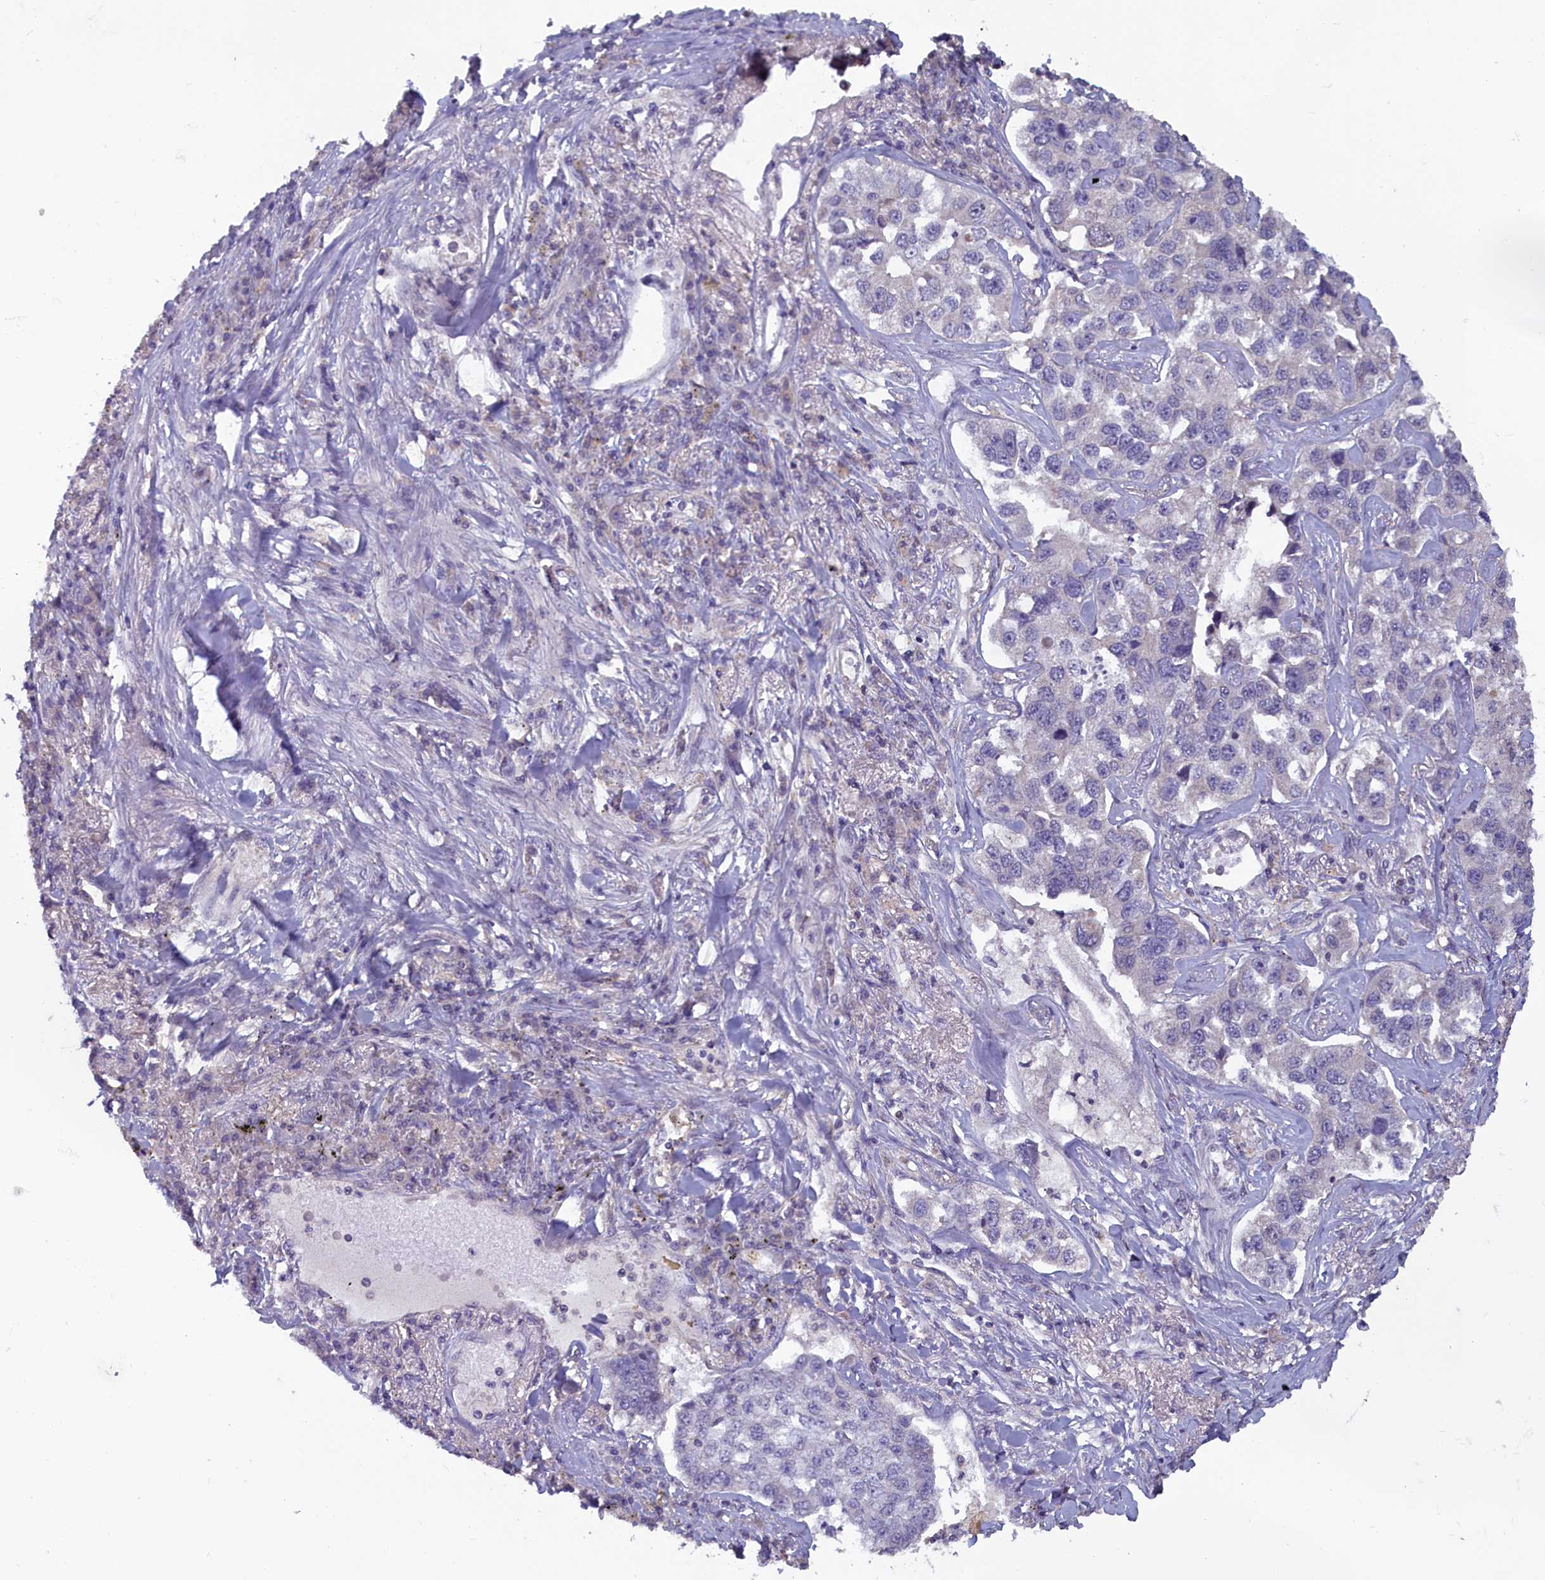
{"staining": {"intensity": "negative", "quantity": "none", "location": "none"}, "tissue": "lung cancer", "cell_type": "Tumor cells", "image_type": "cancer", "snomed": [{"axis": "morphology", "description": "Adenocarcinoma, NOS"}, {"axis": "topography", "description": "Lung"}], "caption": "This is an immunohistochemistry image of human lung adenocarcinoma. There is no positivity in tumor cells.", "gene": "NUBP1", "patient": {"sex": "male", "age": 49}}